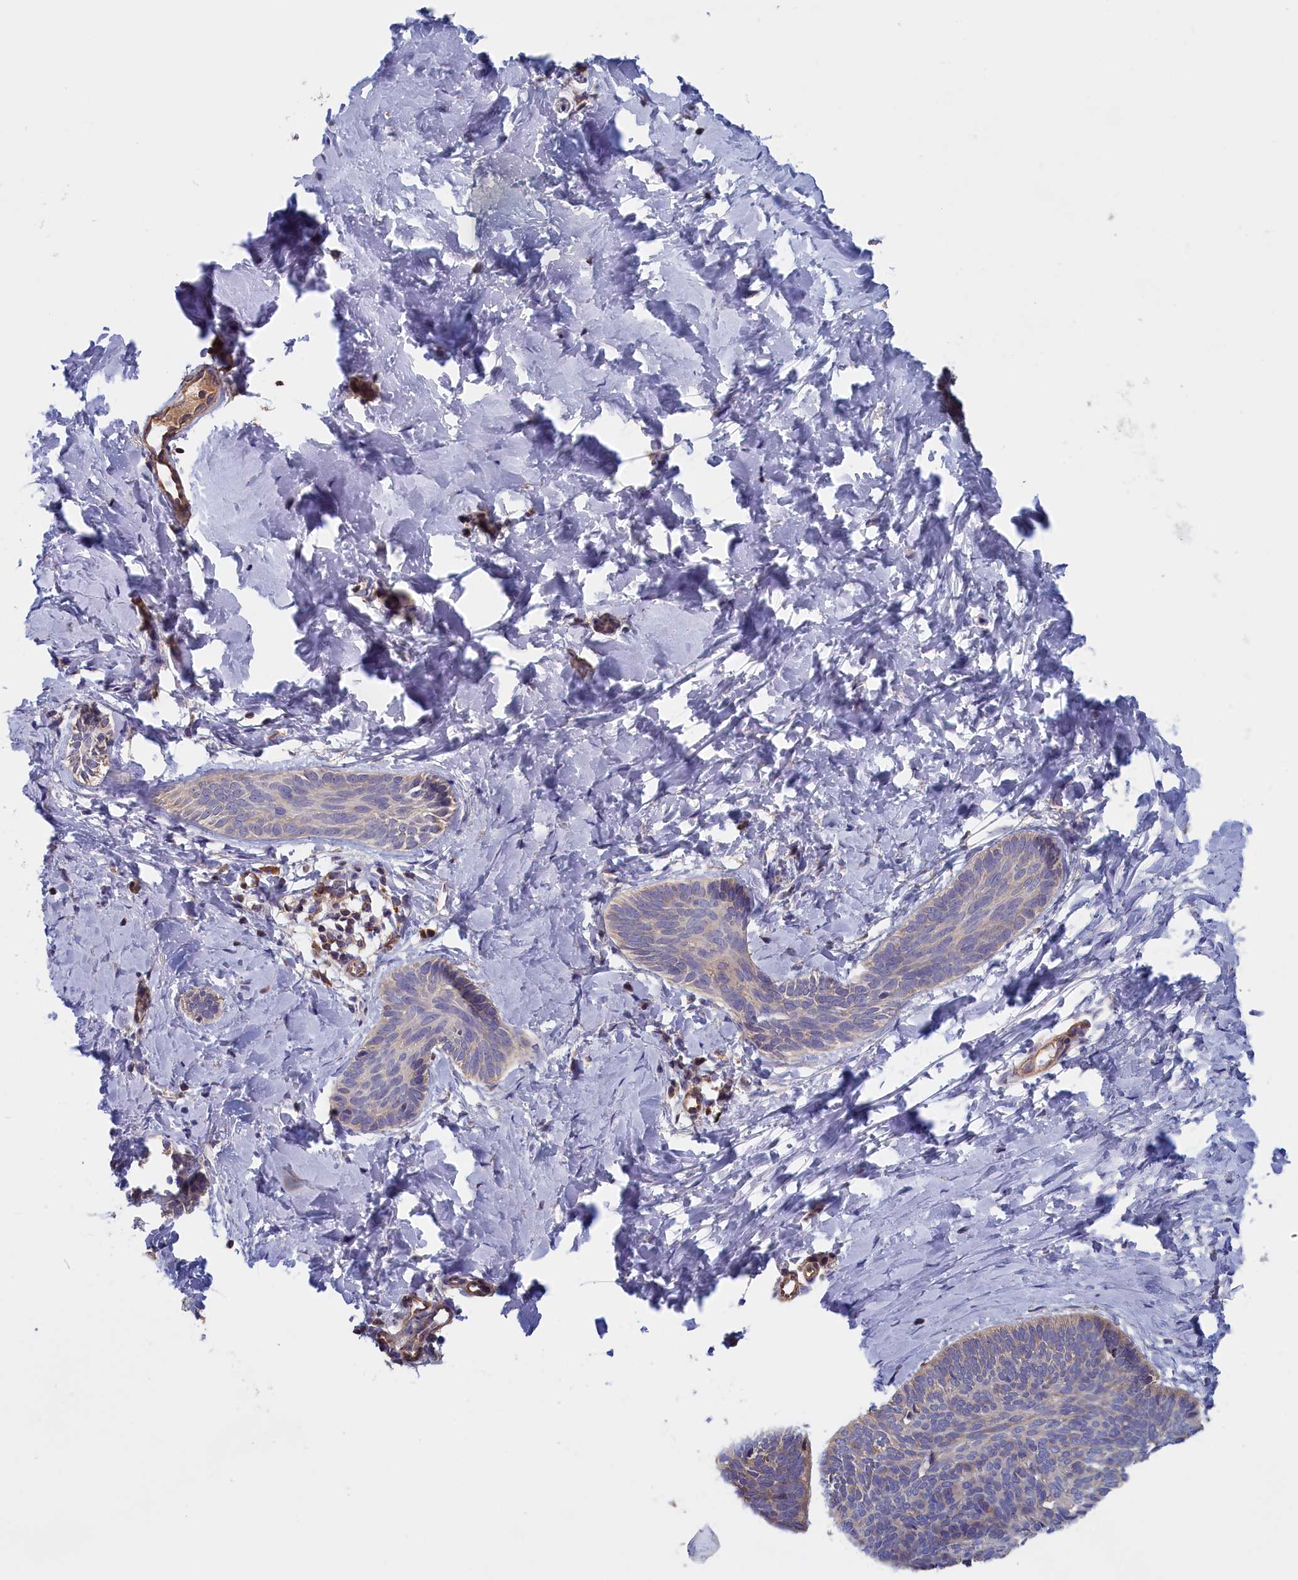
{"staining": {"intensity": "weak", "quantity": "<25%", "location": "cytoplasmic/membranous"}, "tissue": "skin cancer", "cell_type": "Tumor cells", "image_type": "cancer", "snomed": [{"axis": "morphology", "description": "Basal cell carcinoma"}, {"axis": "topography", "description": "Skin"}], "caption": "Immunohistochemistry histopathology image of skin basal cell carcinoma stained for a protein (brown), which reveals no positivity in tumor cells.", "gene": "ANKRD2", "patient": {"sex": "female", "age": 81}}